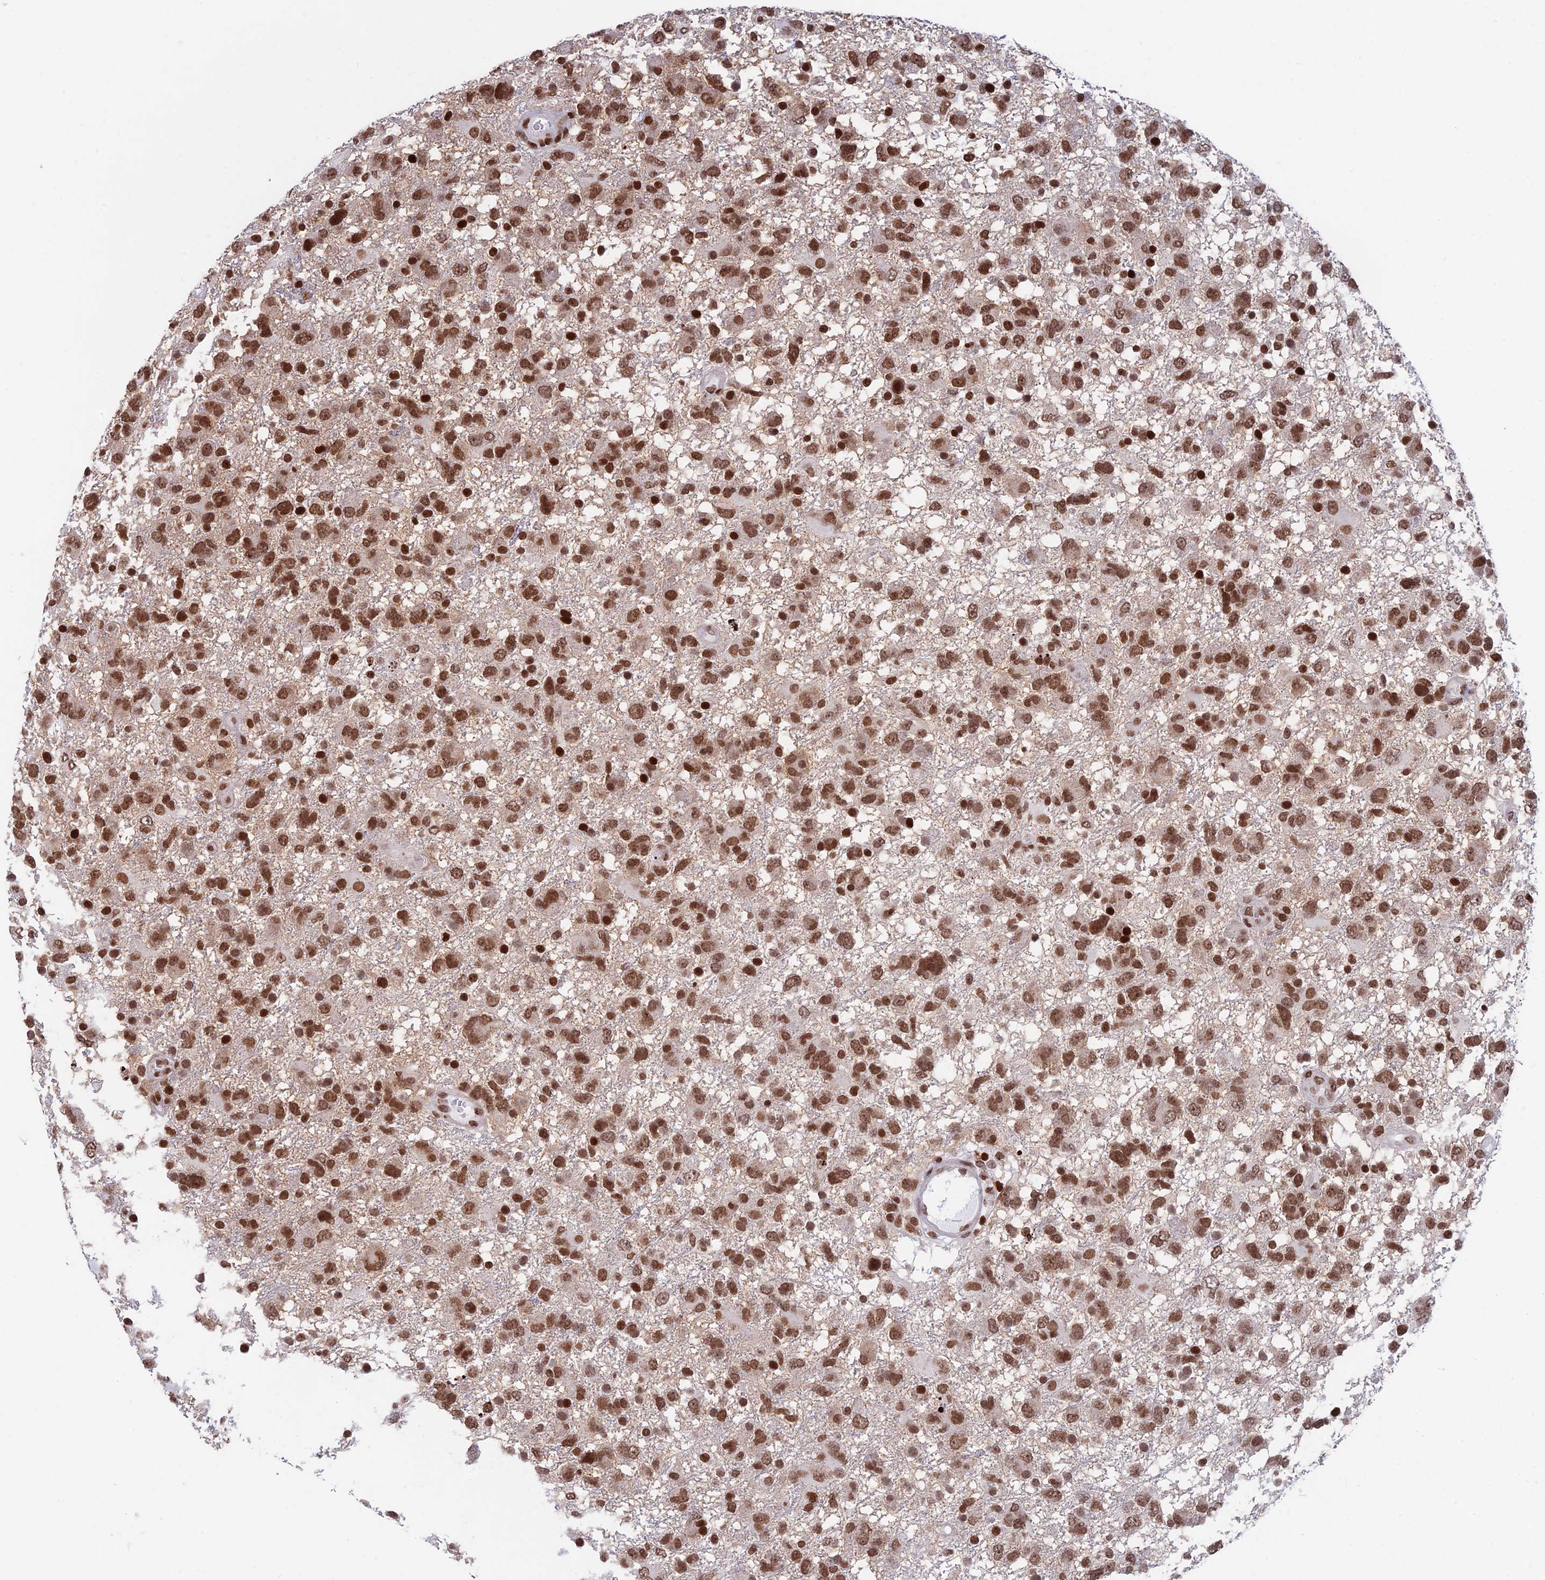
{"staining": {"intensity": "moderate", "quantity": ">75%", "location": "nuclear"}, "tissue": "glioma", "cell_type": "Tumor cells", "image_type": "cancer", "snomed": [{"axis": "morphology", "description": "Glioma, malignant, High grade"}, {"axis": "topography", "description": "Brain"}], "caption": "IHC photomicrograph of neoplastic tissue: high-grade glioma (malignant) stained using immunohistochemistry exhibits medium levels of moderate protein expression localized specifically in the nuclear of tumor cells, appearing as a nuclear brown color.", "gene": "RPAP1", "patient": {"sex": "male", "age": 61}}